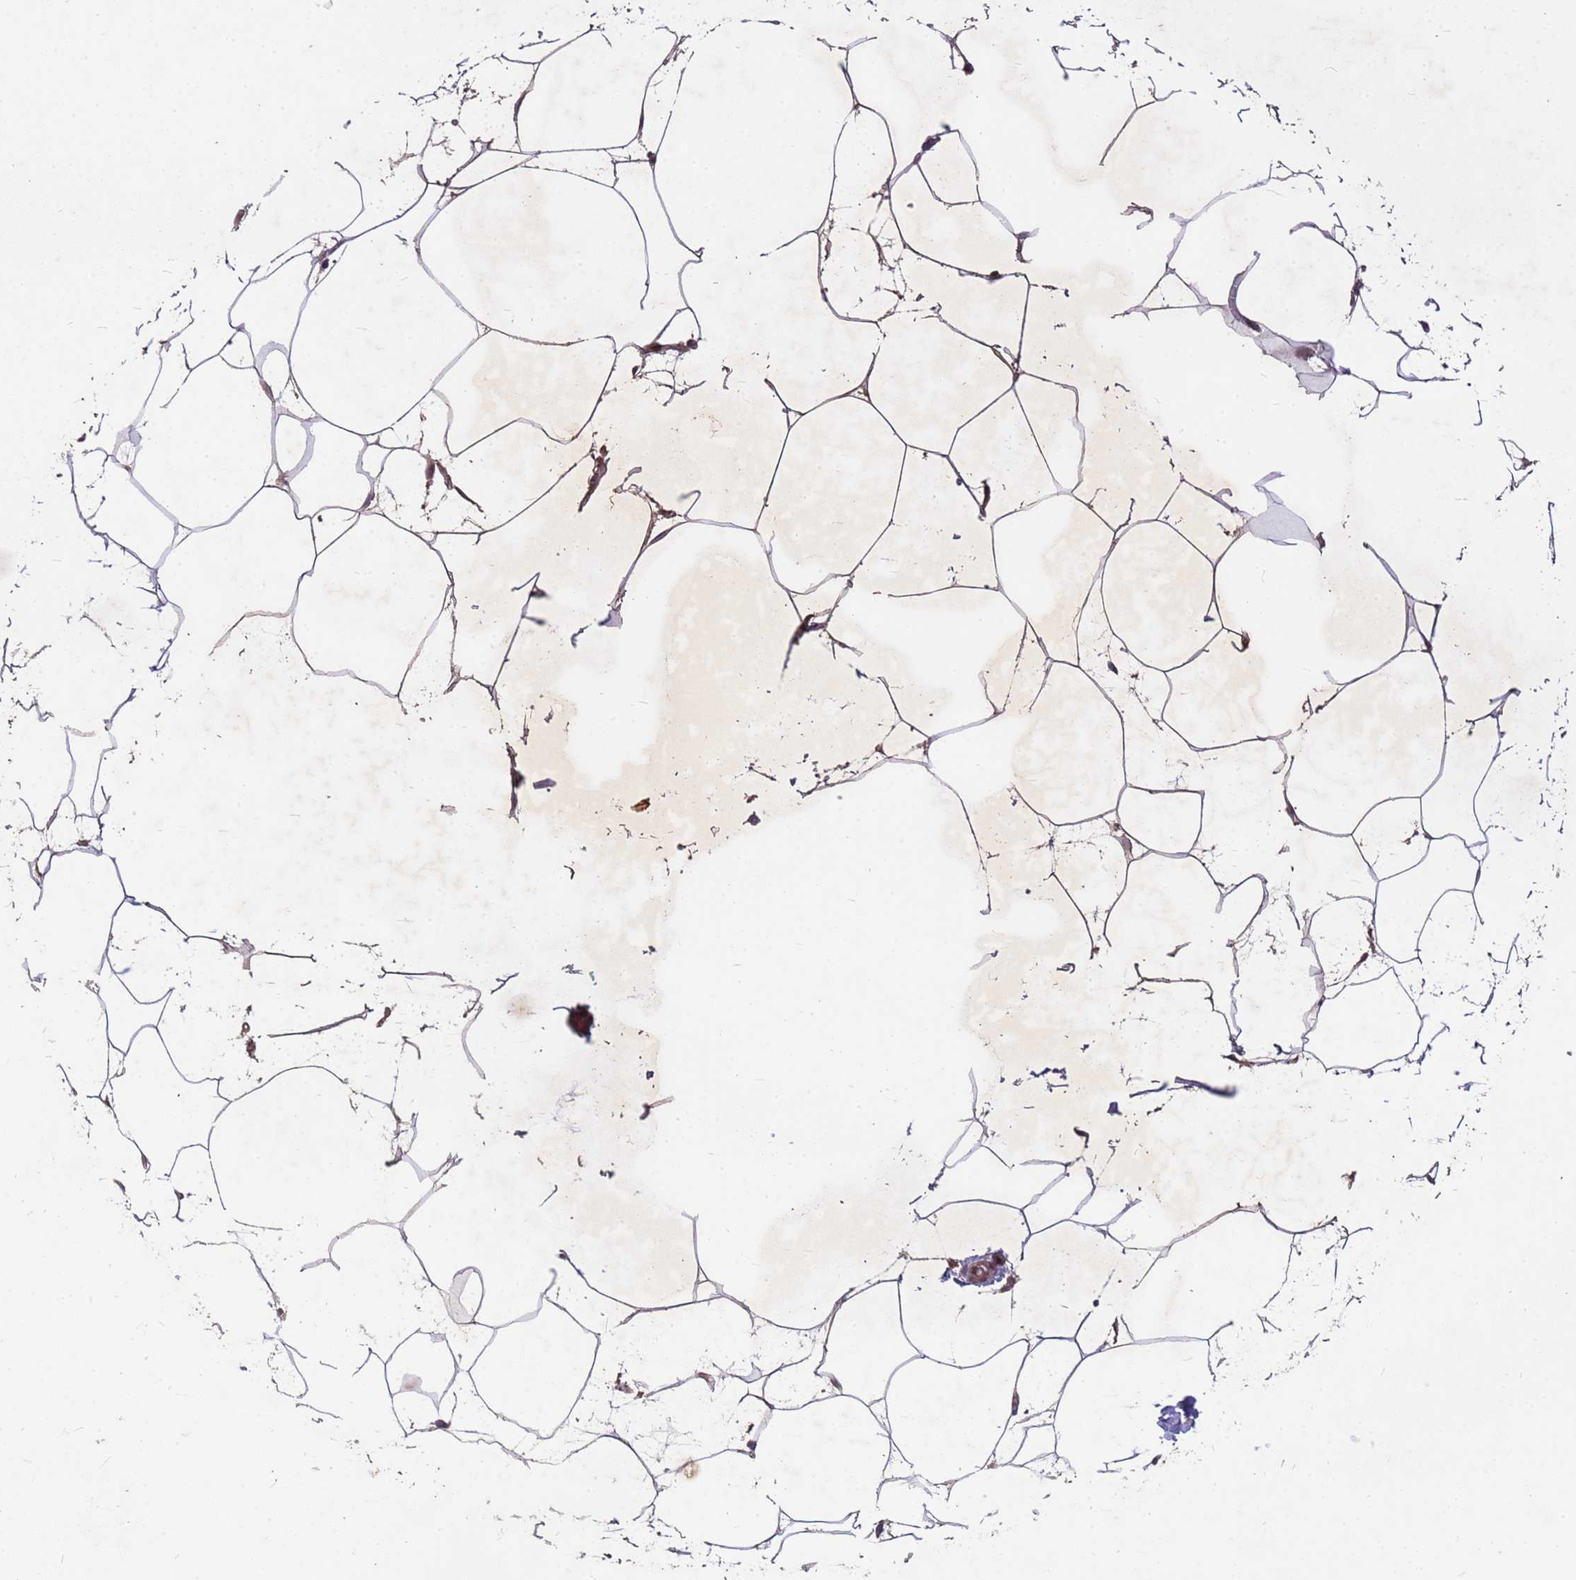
{"staining": {"intensity": "weak", "quantity": "25%-75%", "location": "cytoplasmic/membranous"}, "tissue": "adipose tissue", "cell_type": "Adipocytes", "image_type": "normal", "snomed": [{"axis": "morphology", "description": "Normal tissue, NOS"}, {"axis": "topography", "description": "Adipose tissue"}], "caption": "A high-resolution photomicrograph shows IHC staining of benign adipose tissue, which exhibits weak cytoplasmic/membranous staining in about 25%-75% of adipocytes. (Stains: DAB (3,3'-diaminobenzidine) in brown, nuclei in blue, Microscopy: brightfield microscopy at high magnification).", "gene": "PPP2CA", "patient": {"sex": "female", "age": 37}}